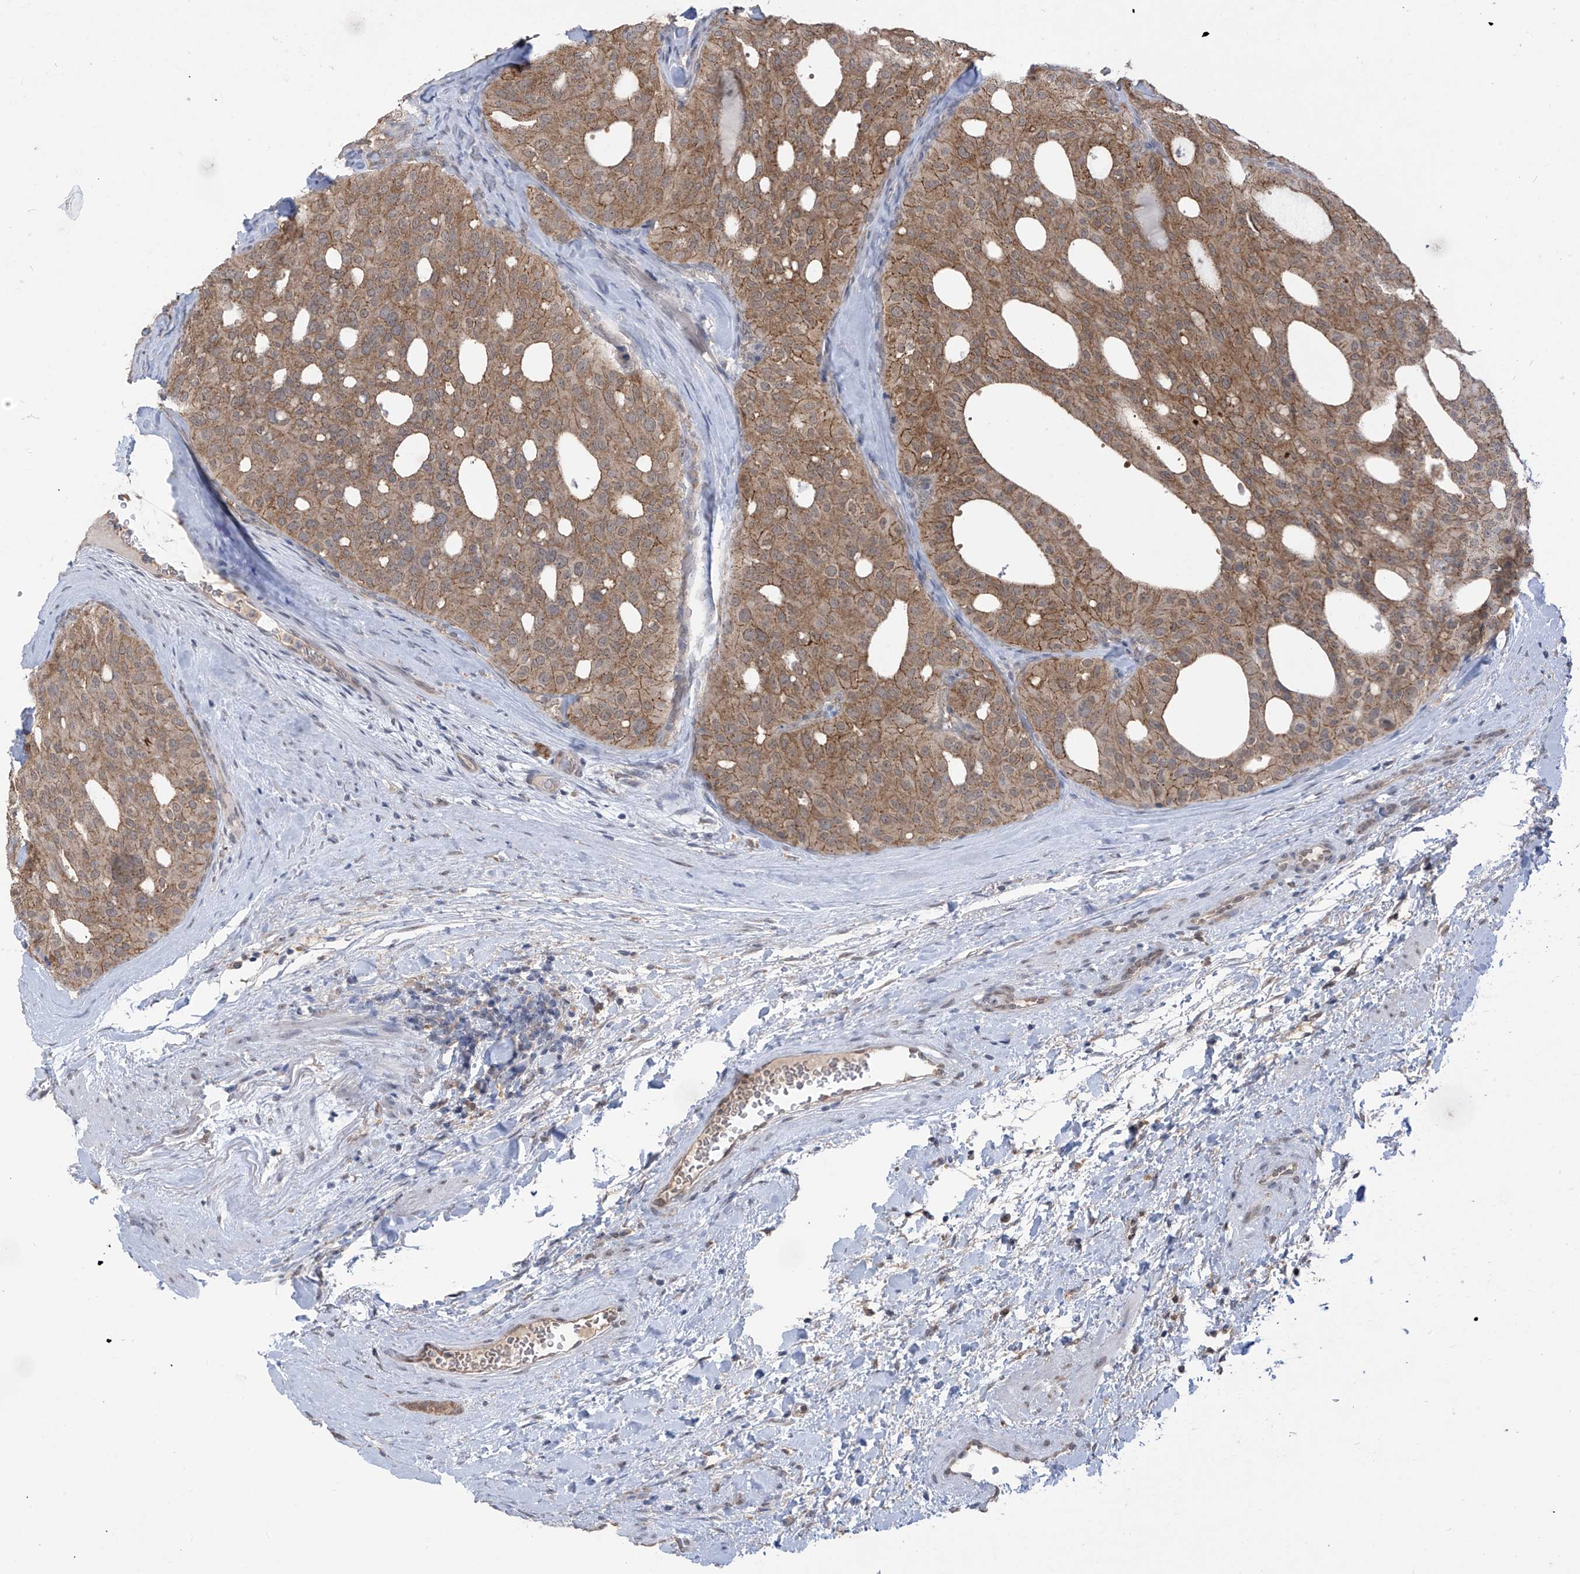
{"staining": {"intensity": "moderate", "quantity": ">75%", "location": "cytoplasmic/membranous,nuclear"}, "tissue": "thyroid cancer", "cell_type": "Tumor cells", "image_type": "cancer", "snomed": [{"axis": "morphology", "description": "Follicular adenoma carcinoma, NOS"}, {"axis": "topography", "description": "Thyroid gland"}], "caption": "This image displays immunohistochemistry (IHC) staining of thyroid follicular adenoma carcinoma, with medium moderate cytoplasmic/membranous and nuclear expression in approximately >75% of tumor cells.", "gene": "KIAA1522", "patient": {"sex": "male", "age": 75}}